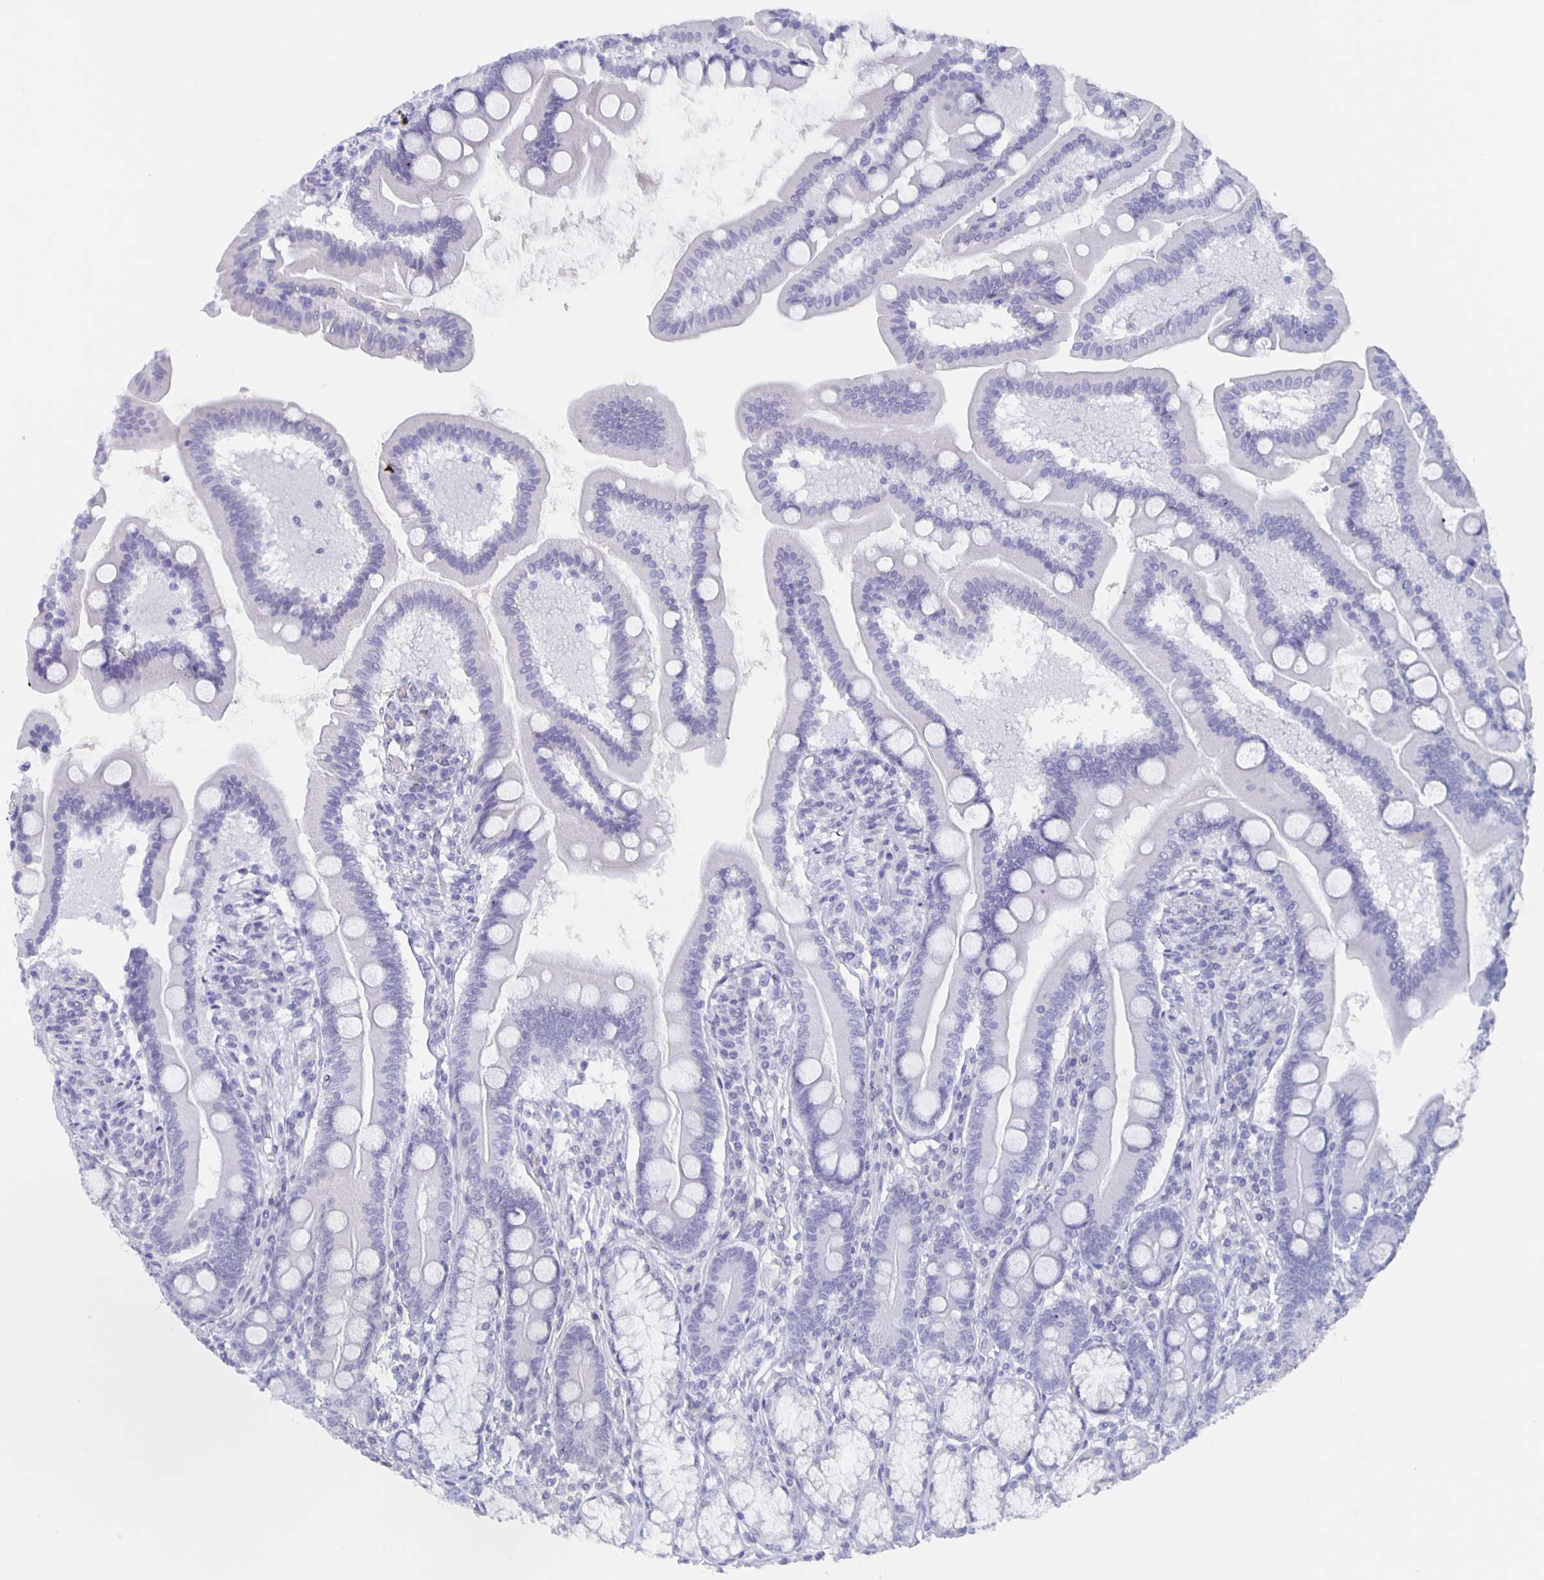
{"staining": {"intensity": "negative", "quantity": "none", "location": "none"}, "tissue": "duodenum", "cell_type": "Glandular cells", "image_type": "normal", "snomed": [{"axis": "morphology", "description": "Normal tissue, NOS"}, {"axis": "topography", "description": "Duodenum"}], "caption": "The image reveals no staining of glandular cells in unremarkable duodenum.", "gene": "CCDC17", "patient": {"sex": "female", "age": 67}}